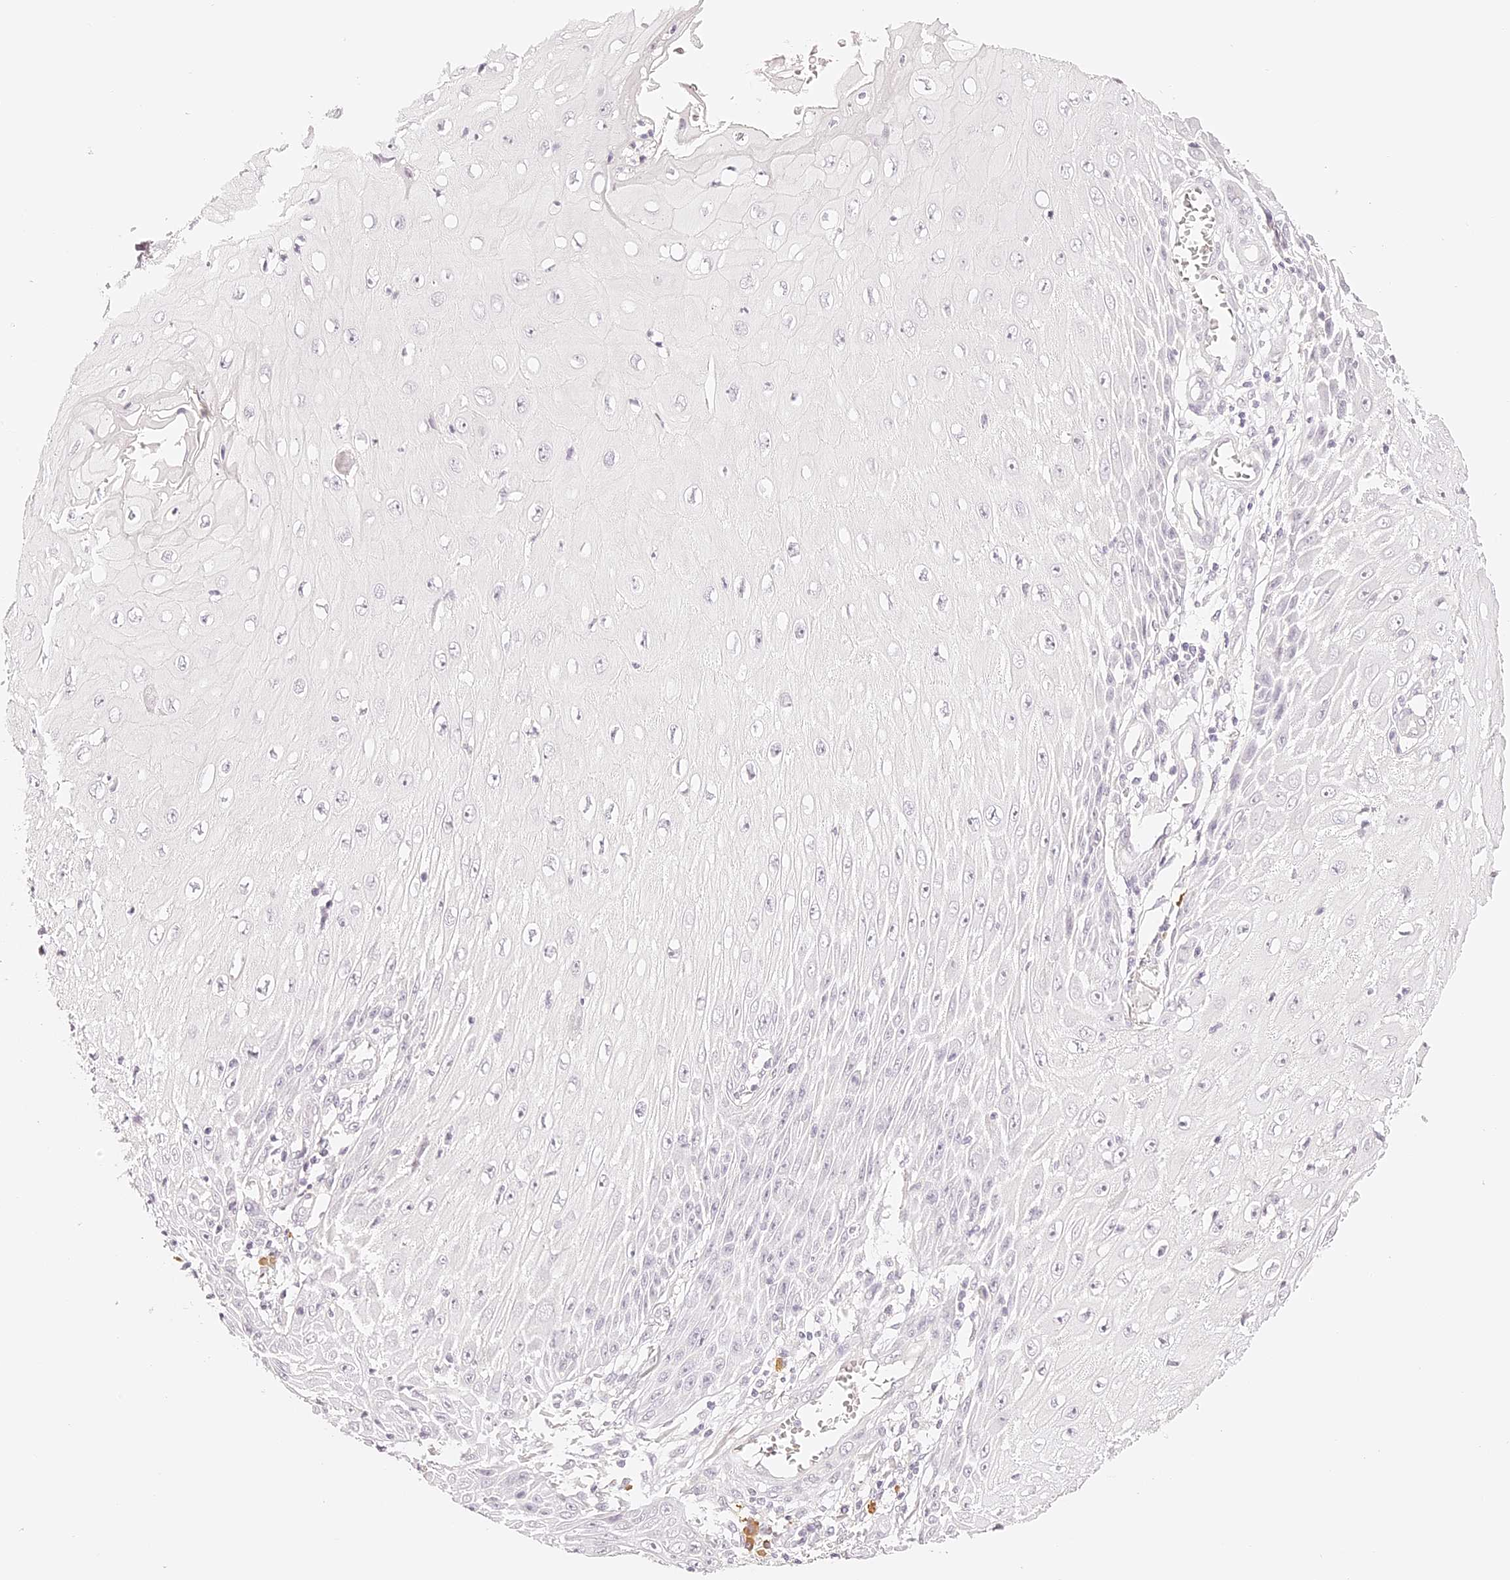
{"staining": {"intensity": "negative", "quantity": "none", "location": "none"}, "tissue": "skin cancer", "cell_type": "Tumor cells", "image_type": "cancer", "snomed": [{"axis": "morphology", "description": "Squamous cell carcinoma, NOS"}, {"axis": "topography", "description": "Skin"}], "caption": "An image of human skin cancer is negative for staining in tumor cells. (DAB (3,3'-diaminobenzidine) immunohistochemistry with hematoxylin counter stain).", "gene": "TRIM45", "patient": {"sex": "female", "age": 73}}